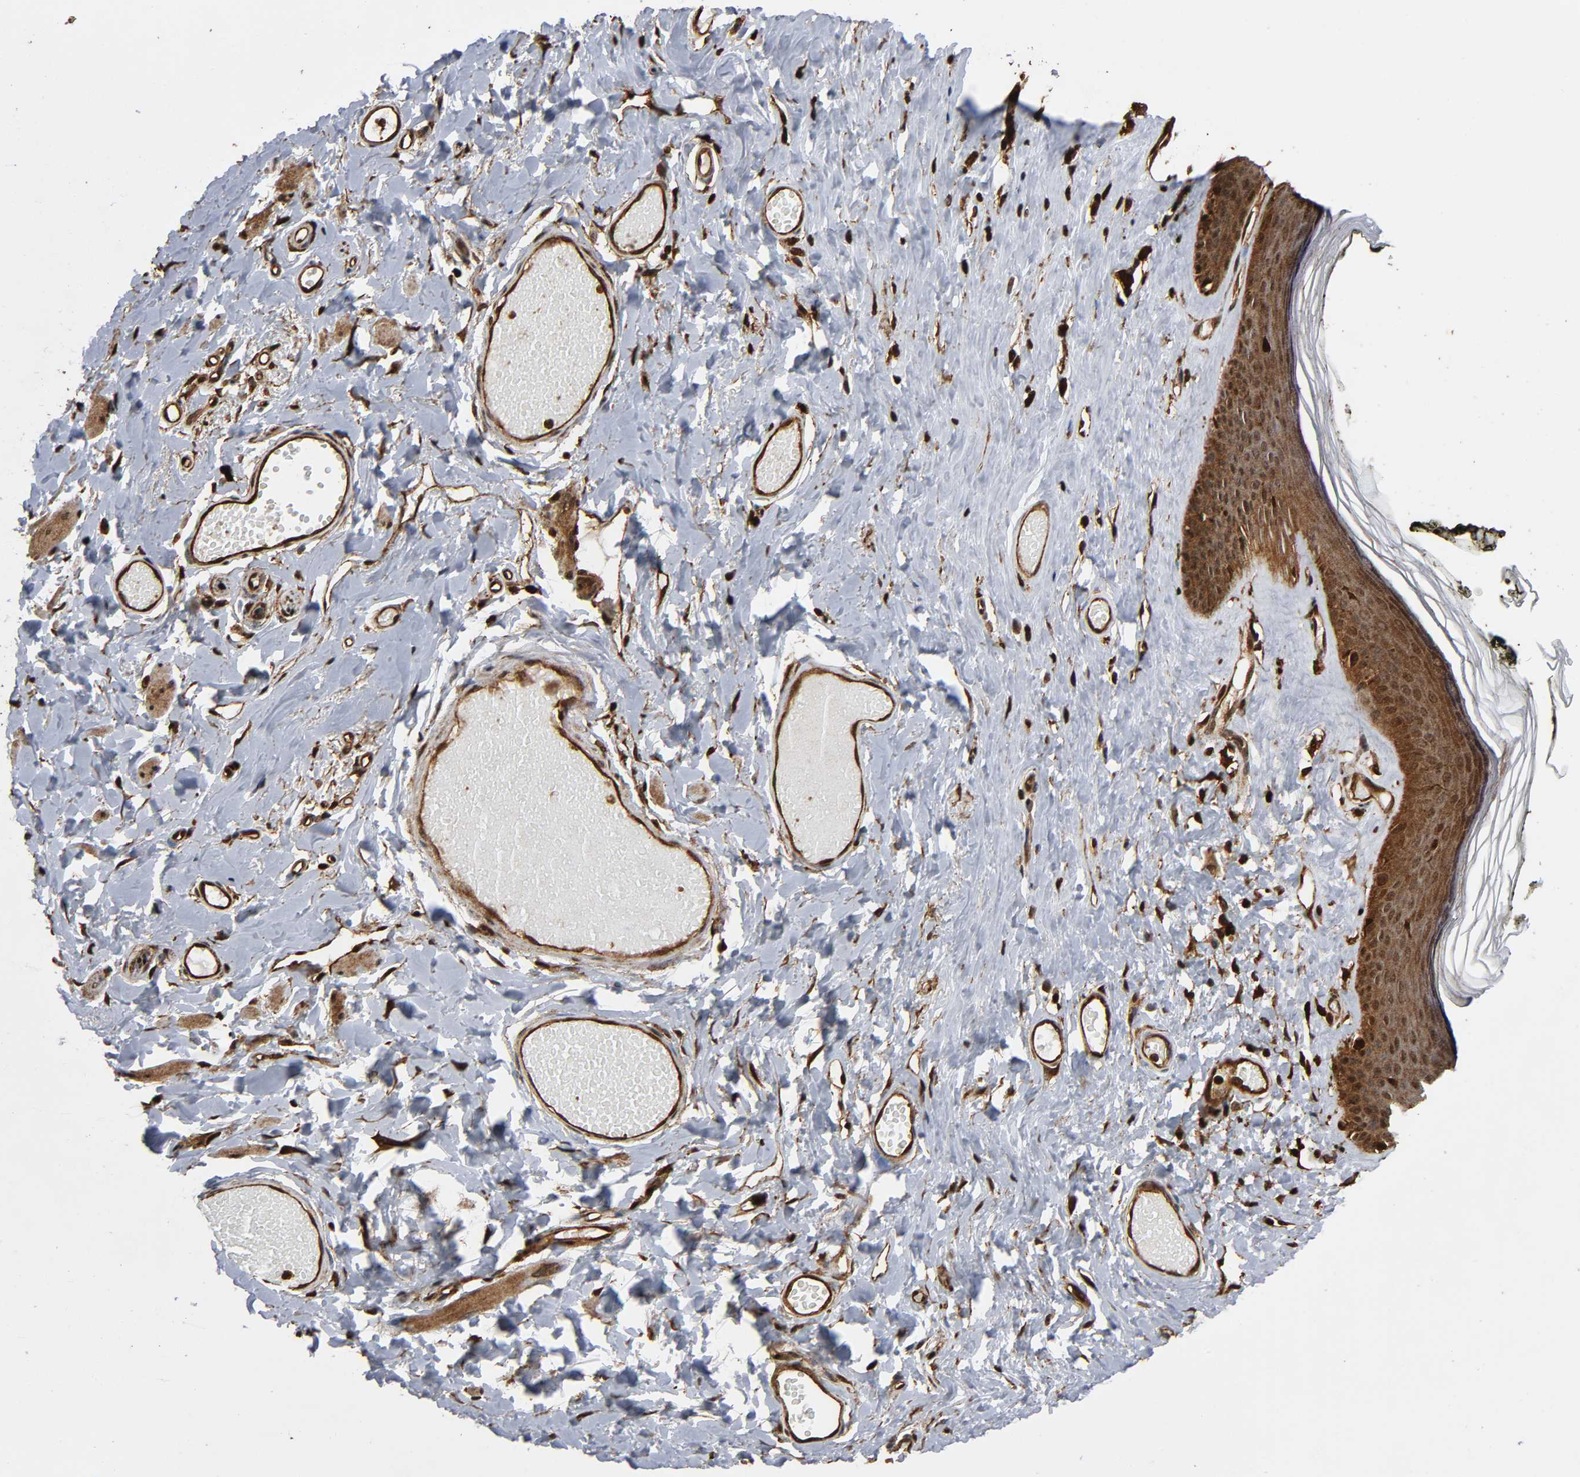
{"staining": {"intensity": "moderate", "quantity": ">75%", "location": "cytoplasmic/membranous,nuclear"}, "tissue": "skin", "cell_type": "Epidermal cells", "image_type": "normal", "snomed": [{"axis": "morphology", "description": "Normal tissue, NOS"}, {"axis": "morphology", "description": "Inflammation, NOS"}, {"axis": "topography", "description": "Vulva"}], "caption": "An immunohistochemistry (IHC) image of unremarkable tissue is shown. Protein staining in brown labels moderate cytoplasmic/membranous,nuclear positivity in skin within epidermal cells.", "gene": "MAPK1", "patient": {"sex": "female", "age": 84}}